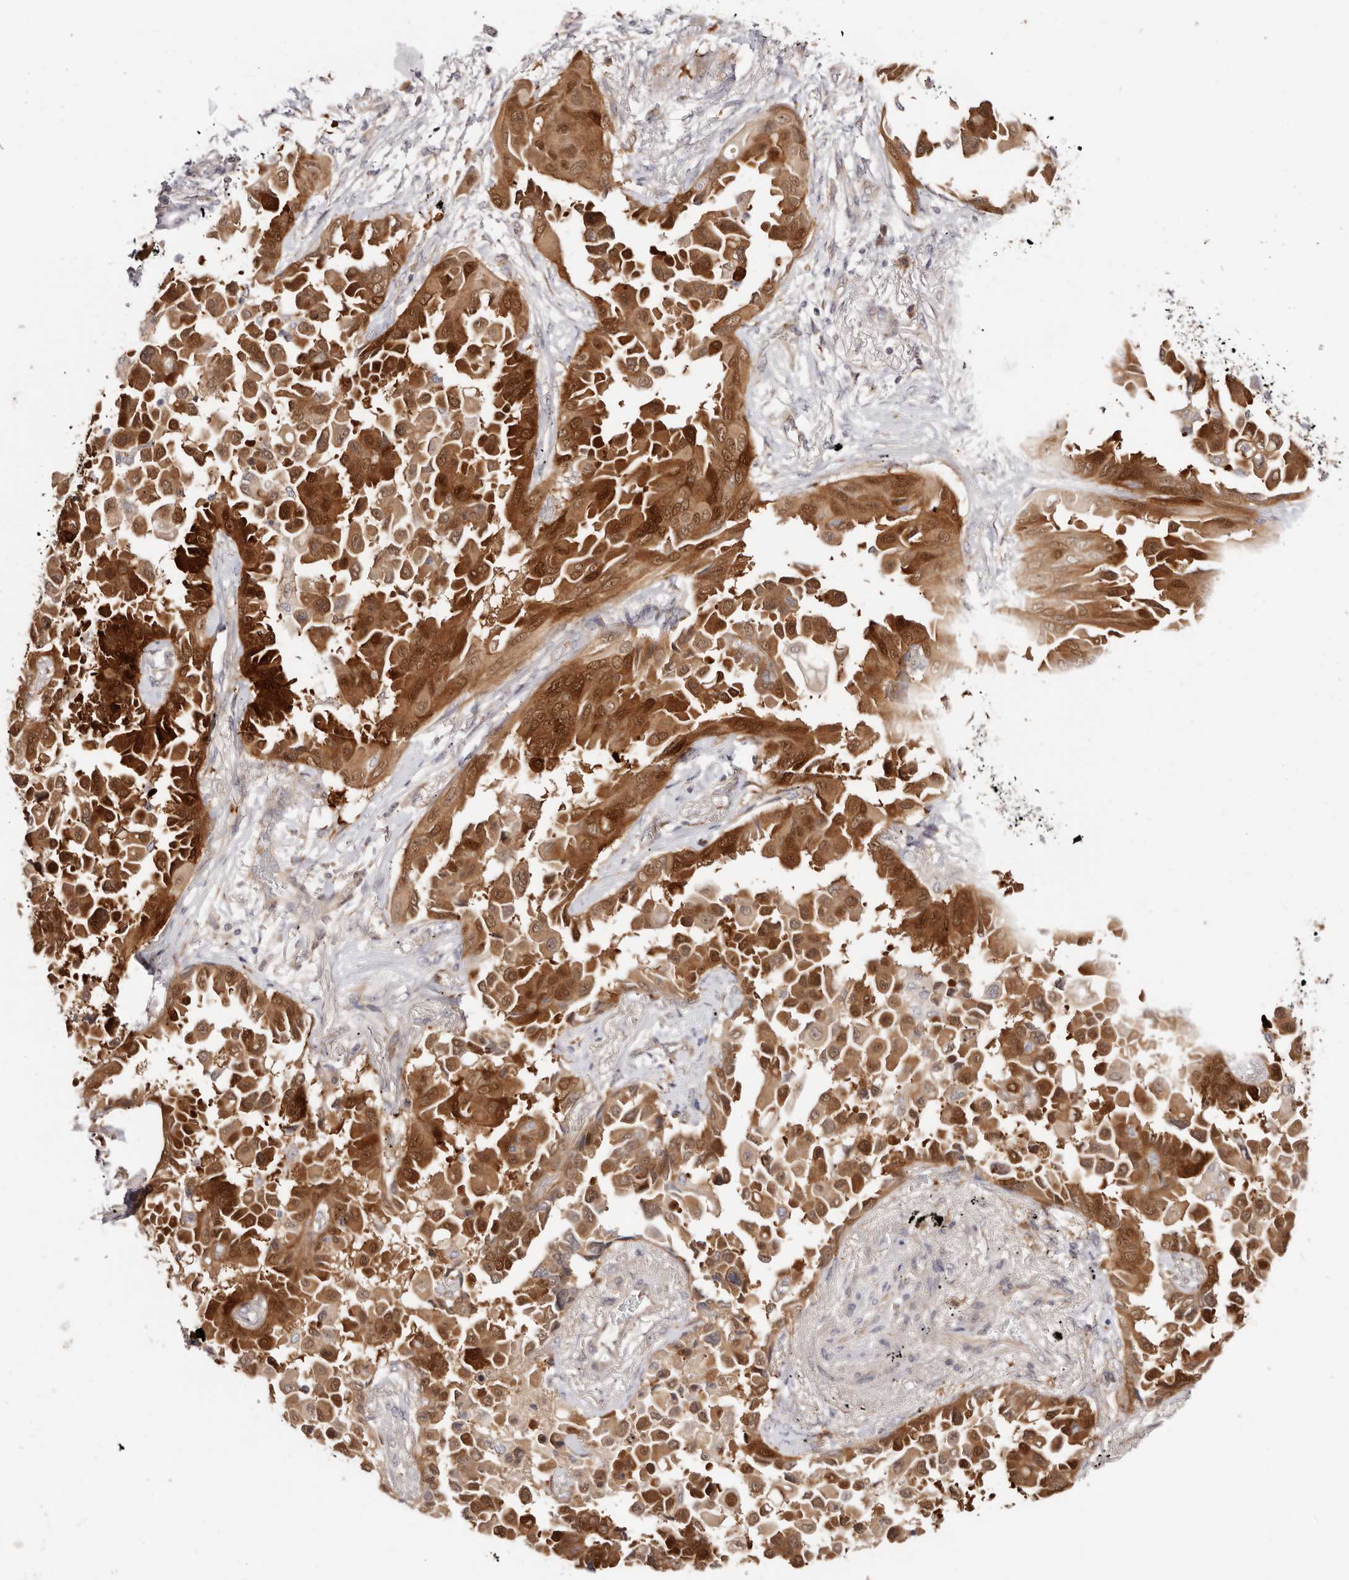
{"staining": {"intensity": "strong", "quantity": ">75%", "location": "cytoplasmic/membranous,nuclear"}, "tissue": "lung cancer", "cell_type": "Tumor cells", "image_type": "cancer", "snomed": [{"axis": "morphology", "description": "Adenocarcinoma, NOS"}, {"axis": "topography", "description": "Lung"}], "caption": "The histopathology image reveals a brown stain indicating the presence of a protein in the cytoplasmic/membranous and nuclear of tumor cells in lung cancer (adenocarcinoma).", "gene": "BCL2L15", "patient": {"sex": "female", "age": 67}}